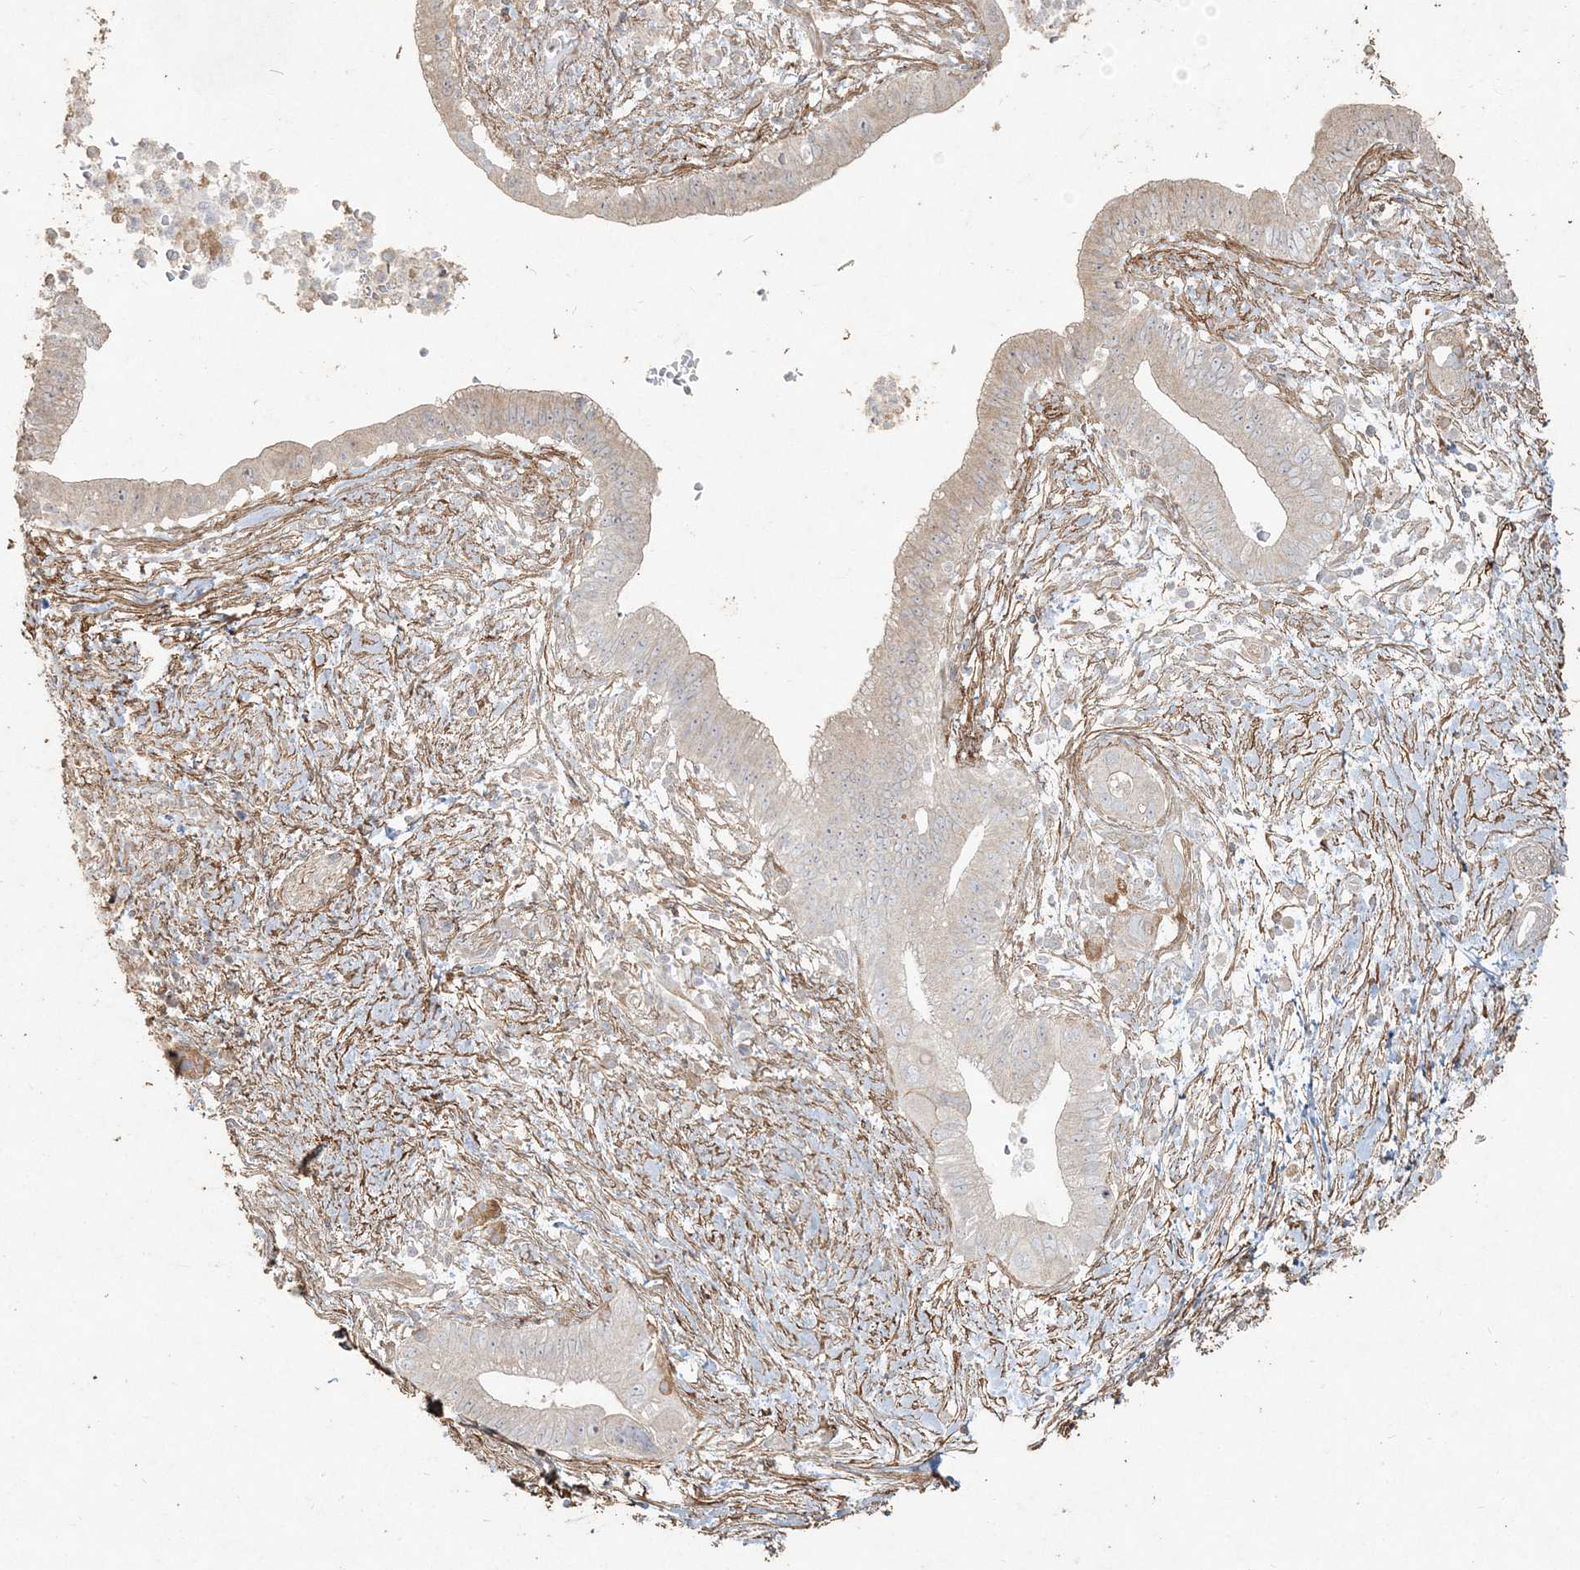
{"staining": {"intensity": "weak", "quantity": "<25%", "location": "cytoplasmic/membranous"}, "tissue": "pancreatic cancer", "cell_type": "Tumor cells", "image_type": "cancer", "snomed": [{"axis": "morphology", "description": "Adenocarcinoma, NOS"}, {"axis": "topography", "description": "Pancreas"}], "caption": "Immunohistochemical staining of pancreatic adenocarcinoma shows no significant staining in tumor cells.", "gene": "RNF145", "patient": {"sex": "male", "age": 68}}